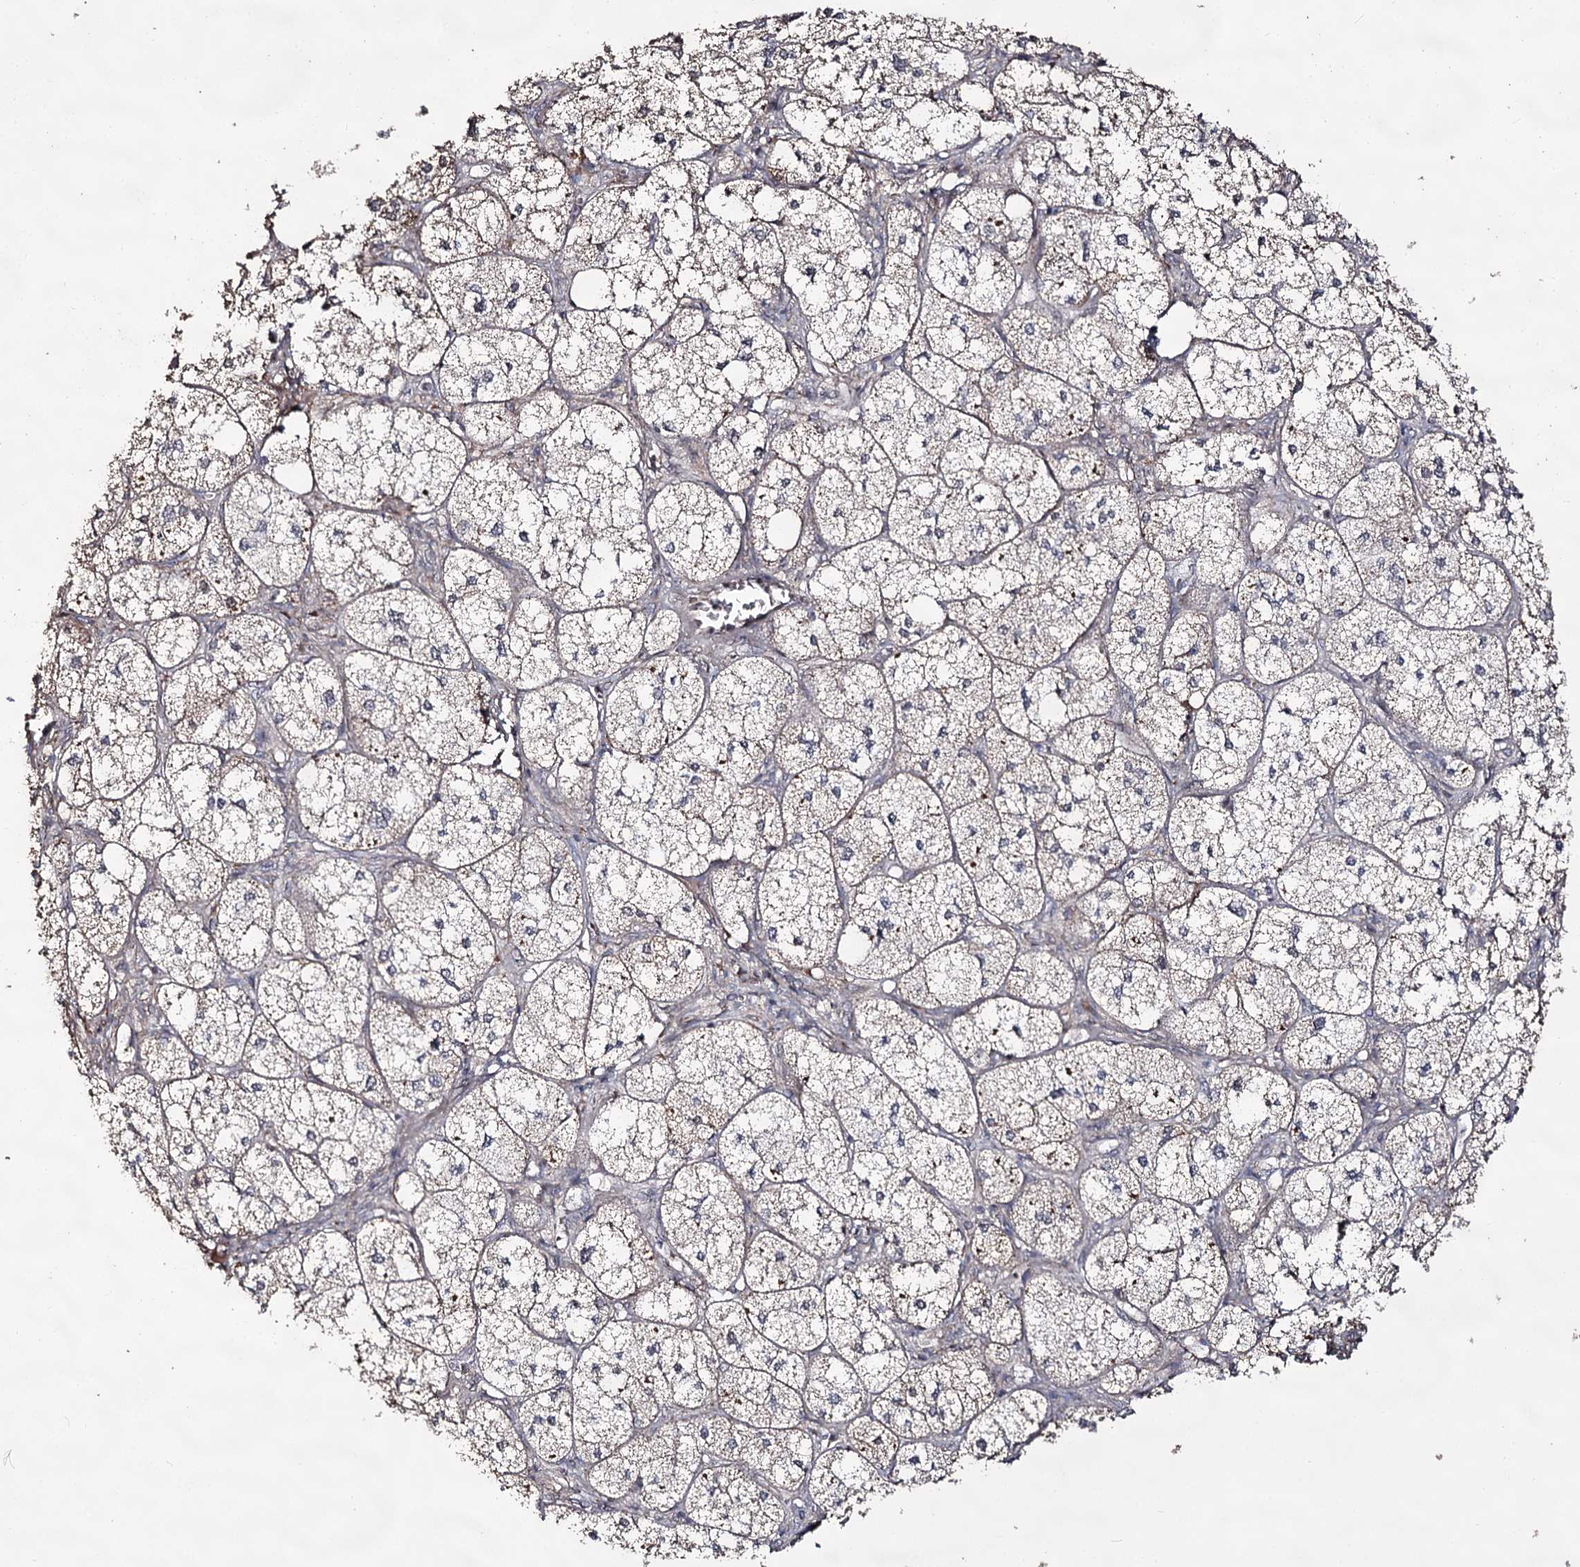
{"staining": {"intensity": "moderate", "quantity": "25%-75%", "location": "cytoplasmic/membranous"}, "tissue": "adrenal gland", "cell_type": "Glandular cells", "image_type": "normal", "snomed": [{"axis": "morphology", "description": "Normal tissue, NOS"}, {"axis": "topography", "description": "Adrenal gland"}], "caption": "Brown immunohistochemical staining in benign human adrenal gland exhibits moderate cytoplasmic/membranous positivity in approximately 25%-75% of glandular cells.", "gene": "ACTR6", "patient": {"sex": "female", "age": 61}}